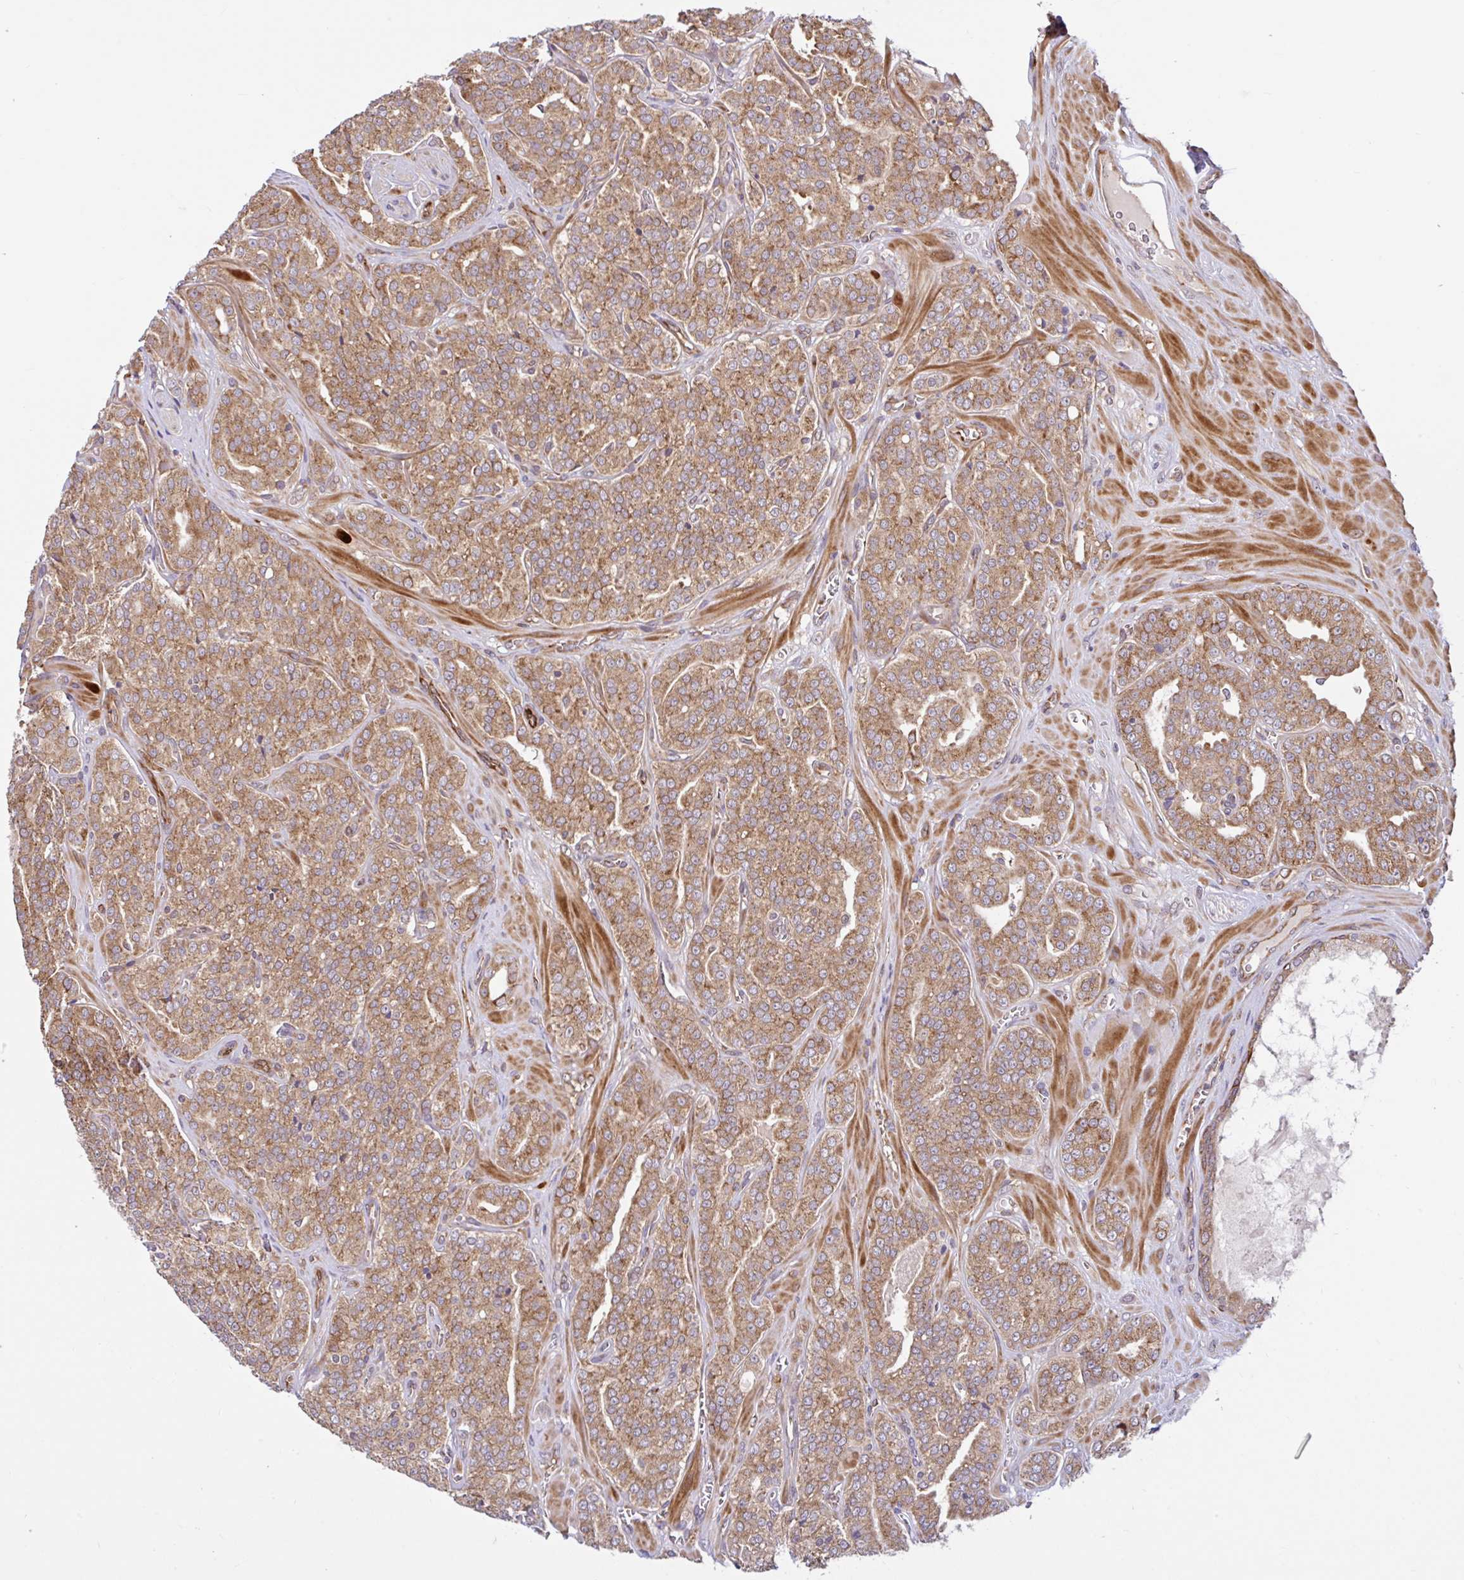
{"staining": {"intensity": "moderate", "quantity": ">75%", "location": "cytoplasmic/membranous"}, "tissue": "prostate cancer", "cell_type": "Tumor cells", "image_type": "cancer", "snomed": [{"axis": "morphology", "description": "Adenocarcinoma, High grade"}, {"axis": "topography", "description": "Prostate"}], "caption": "A brown stain highlights moderate cytoplasmic/membranous staining of a protein in prostate cancer (adenocarcinoma (high-grade)) tumor cells.", "gene": "NTPCR", "patient": {"sex": "male", "age": 66}}